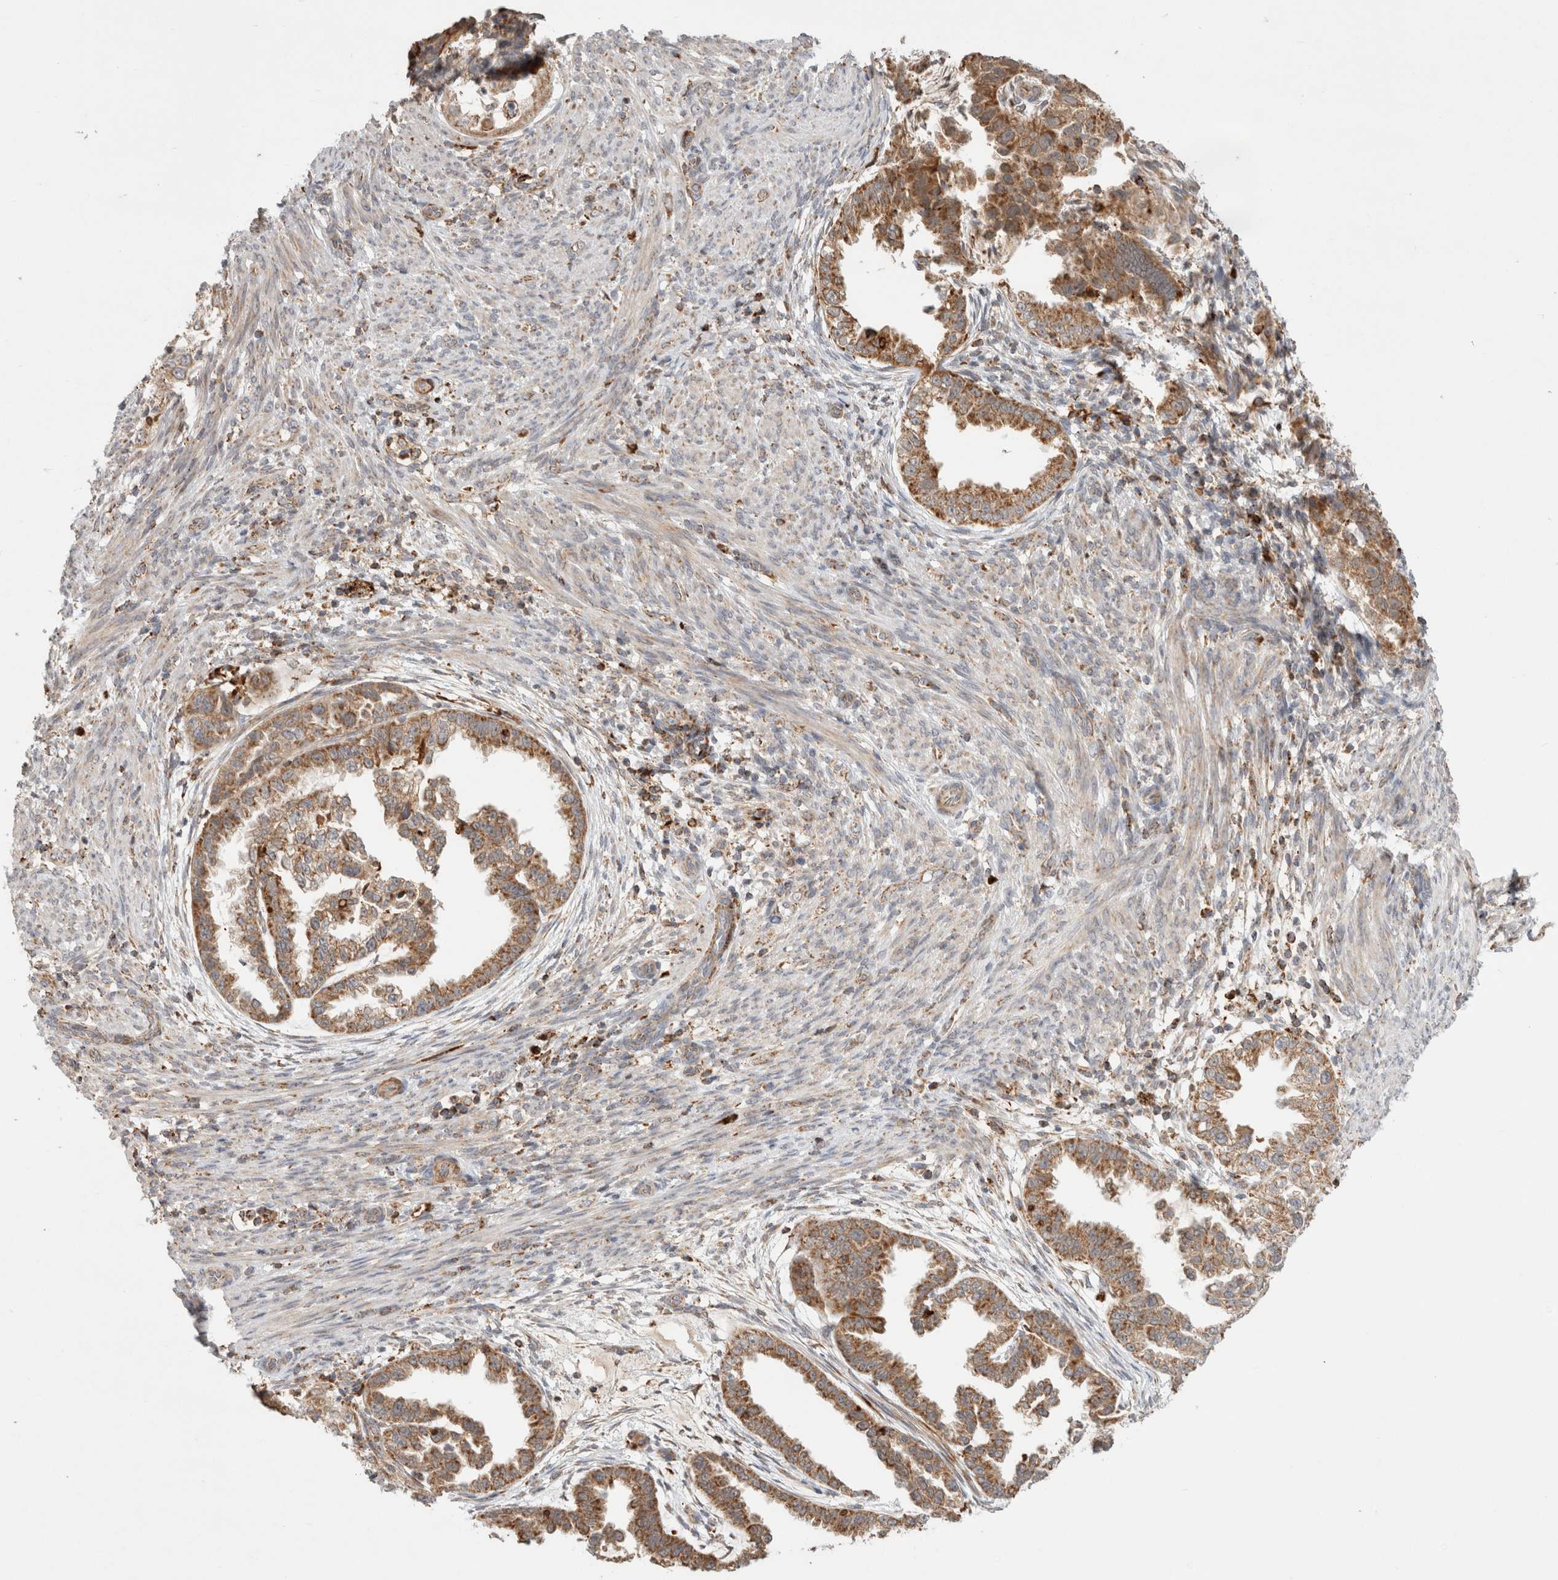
{"staining": {"intensity": "moderate", "quantity": ">75%", "location": "cytoplasmic/membranous"}, "tissue": "endometrial cancer", "cell_type": "Tumor cells", "image_type": "cancer", "snomed": [{"axis": "morphology", "description": "Adenocarcinoma, NOS"}, {"axis": "topography", "description": "Endometrium"}], "caption": "The micrograph exhibits staining of endometrial adenocarcinoma, revealing moderate cytoplasmic/membranous protein staining (brown color) within tumor cells.", "gene": "HROB", "patient": {"sex": "female", "age": 85}}